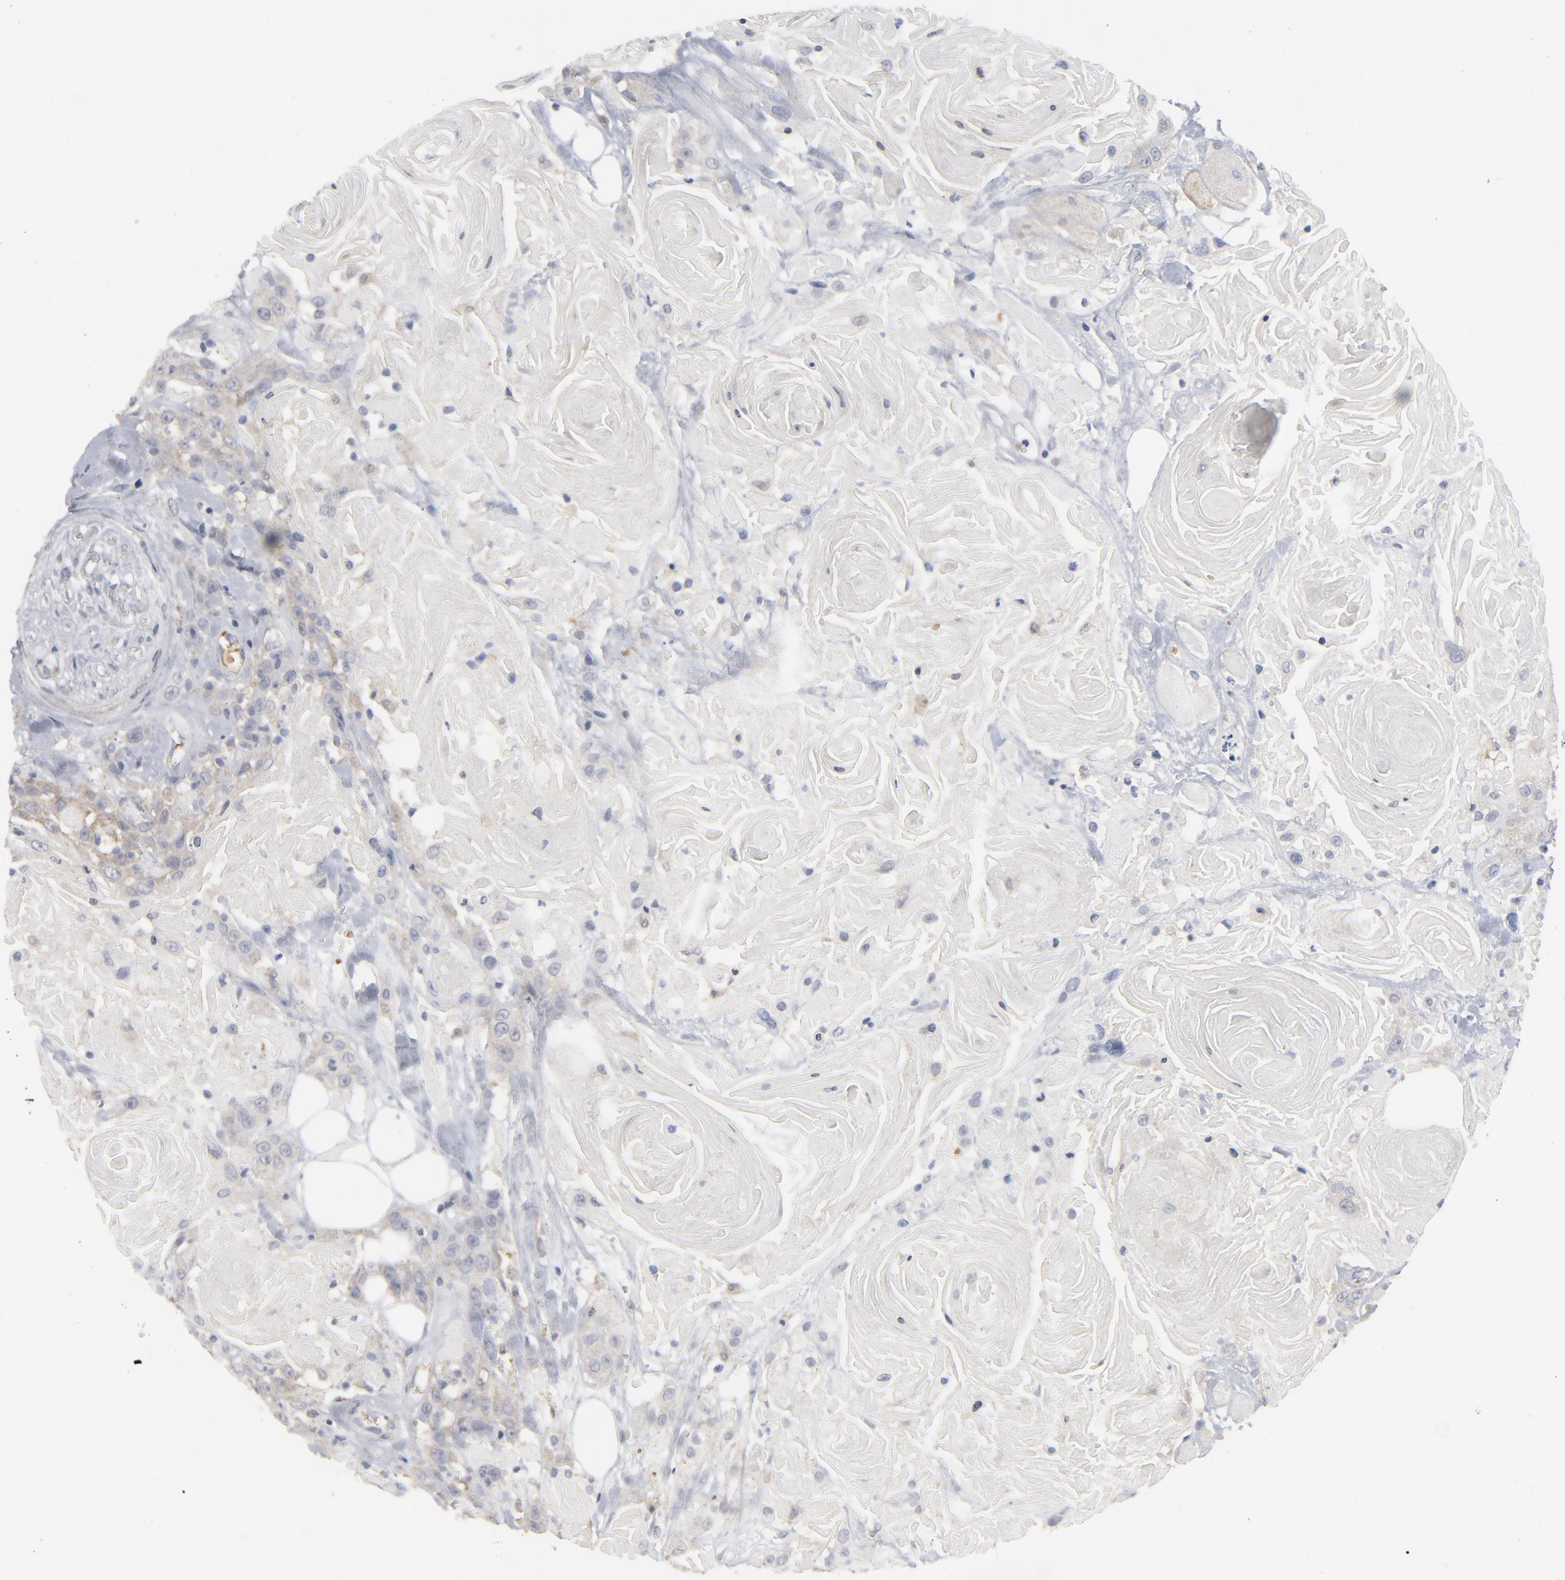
{"staining": {"intensity": "weak", "quantity": ">75%", "location": "cytoplasmic/membranous"}, "tissue": "head and neck cancer", "cell_type": "Tumor cells", "image_type": "cancer", "snomed": [{"axis": "morphology", "description": "Squamous cell carcinoma, NOS"}, {"axis": "topography", "description": "Head-Neck"}], "caption": "The immunohistochemical stain labels weak cytoplasmic/membranous positivity in tumor cells of head and neck cancer tissue.", "gene": "PRDX1", "patient": {"sex": "female", "age": 84}}